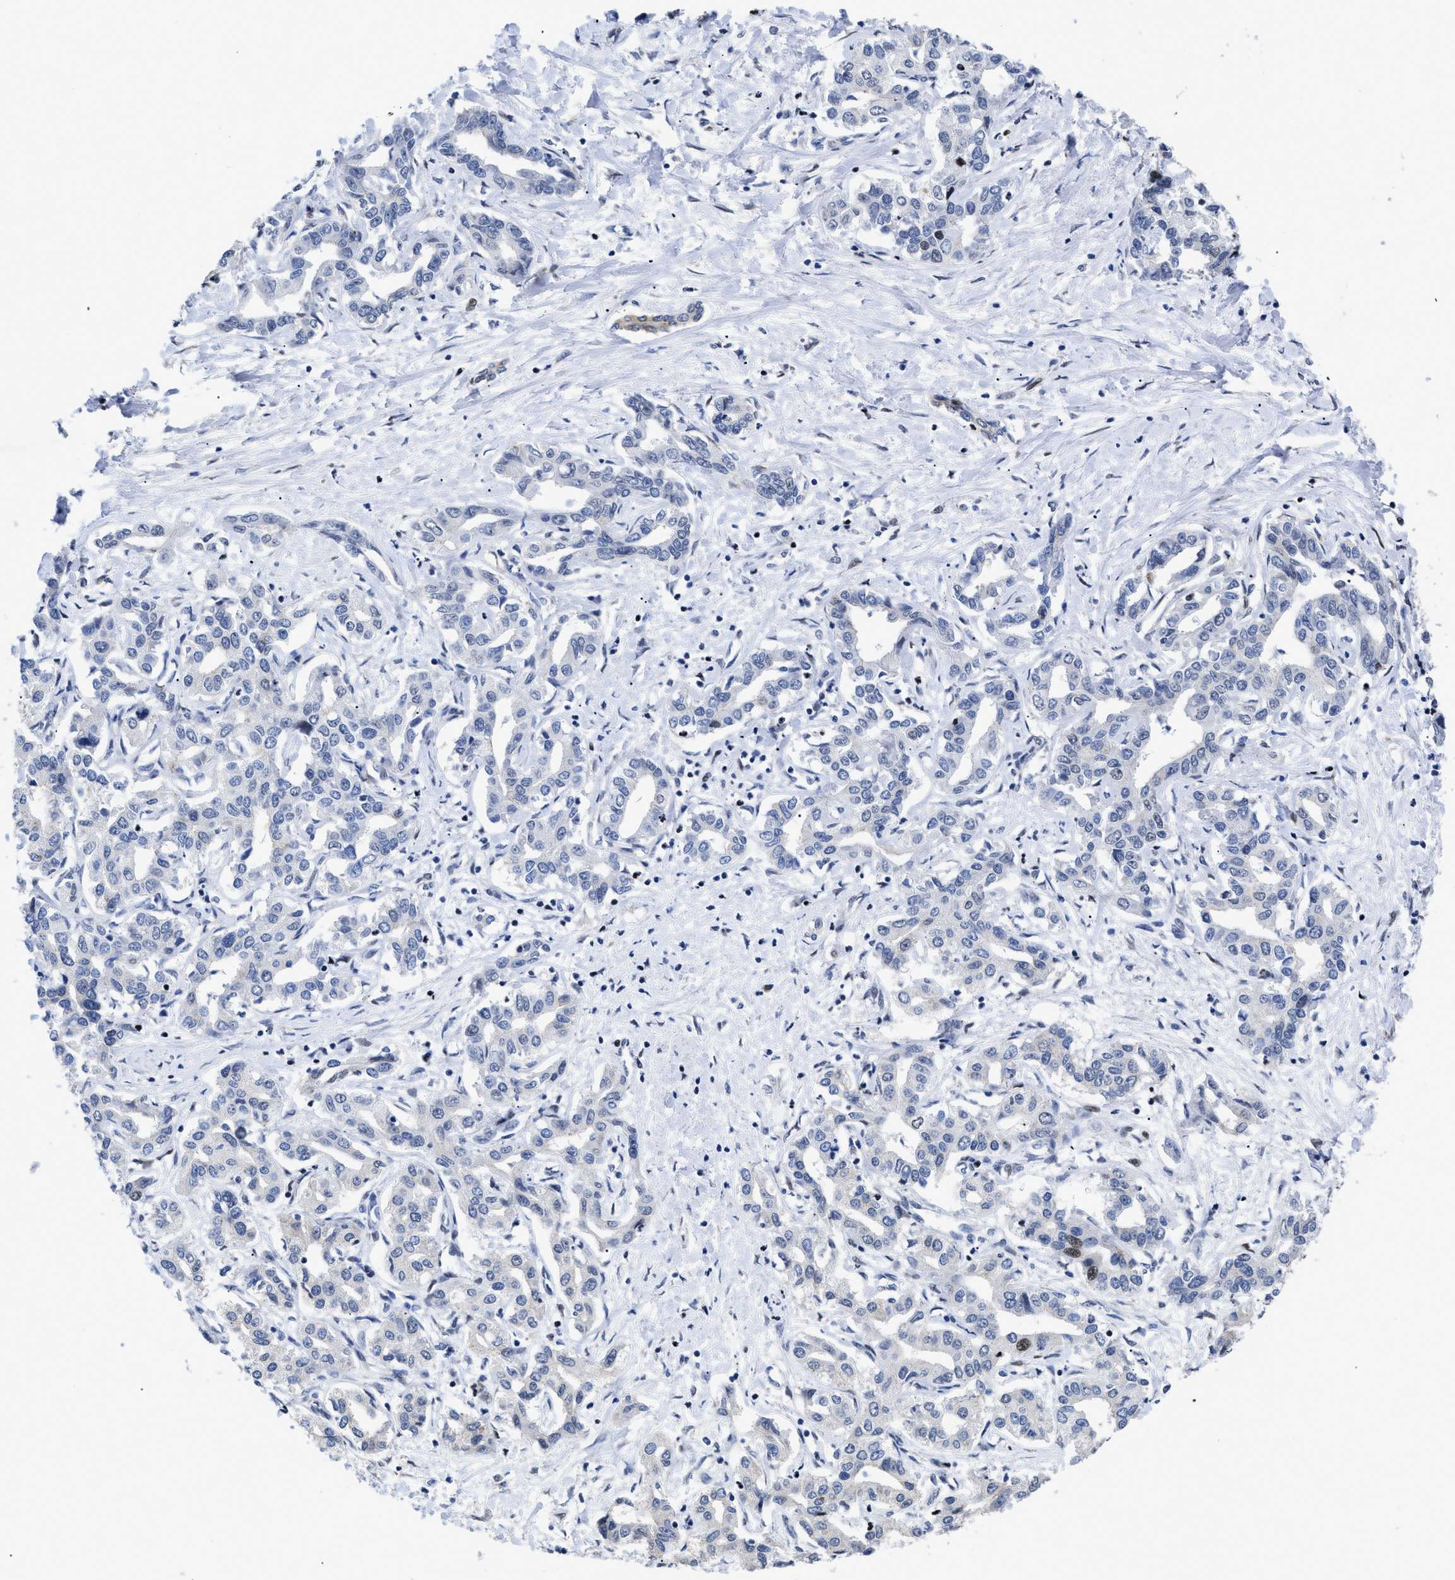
{"staining": {"intensity": "strong", "quantity": "25%-75%", "location": "cytoplasmic/membranous,nuclear"}, "tissue": "liver cancer", "cell_type": "Tumor cells", "image_type": "cancer", "snomed": [{"axis": "morphology", "description": "Cholangiocarcinoma"}, {"axis": "topography", "description": "Liver"}], "caption": "Human cholangiocarcinoma (liver) stained with a brown dye shows strong cytoplasmic/membranous and nuclear positive positivity in approximately 25%-75% of tumor cells.", "gene": "CALHM3", "patient": {"sex": "male", "age": 59}}